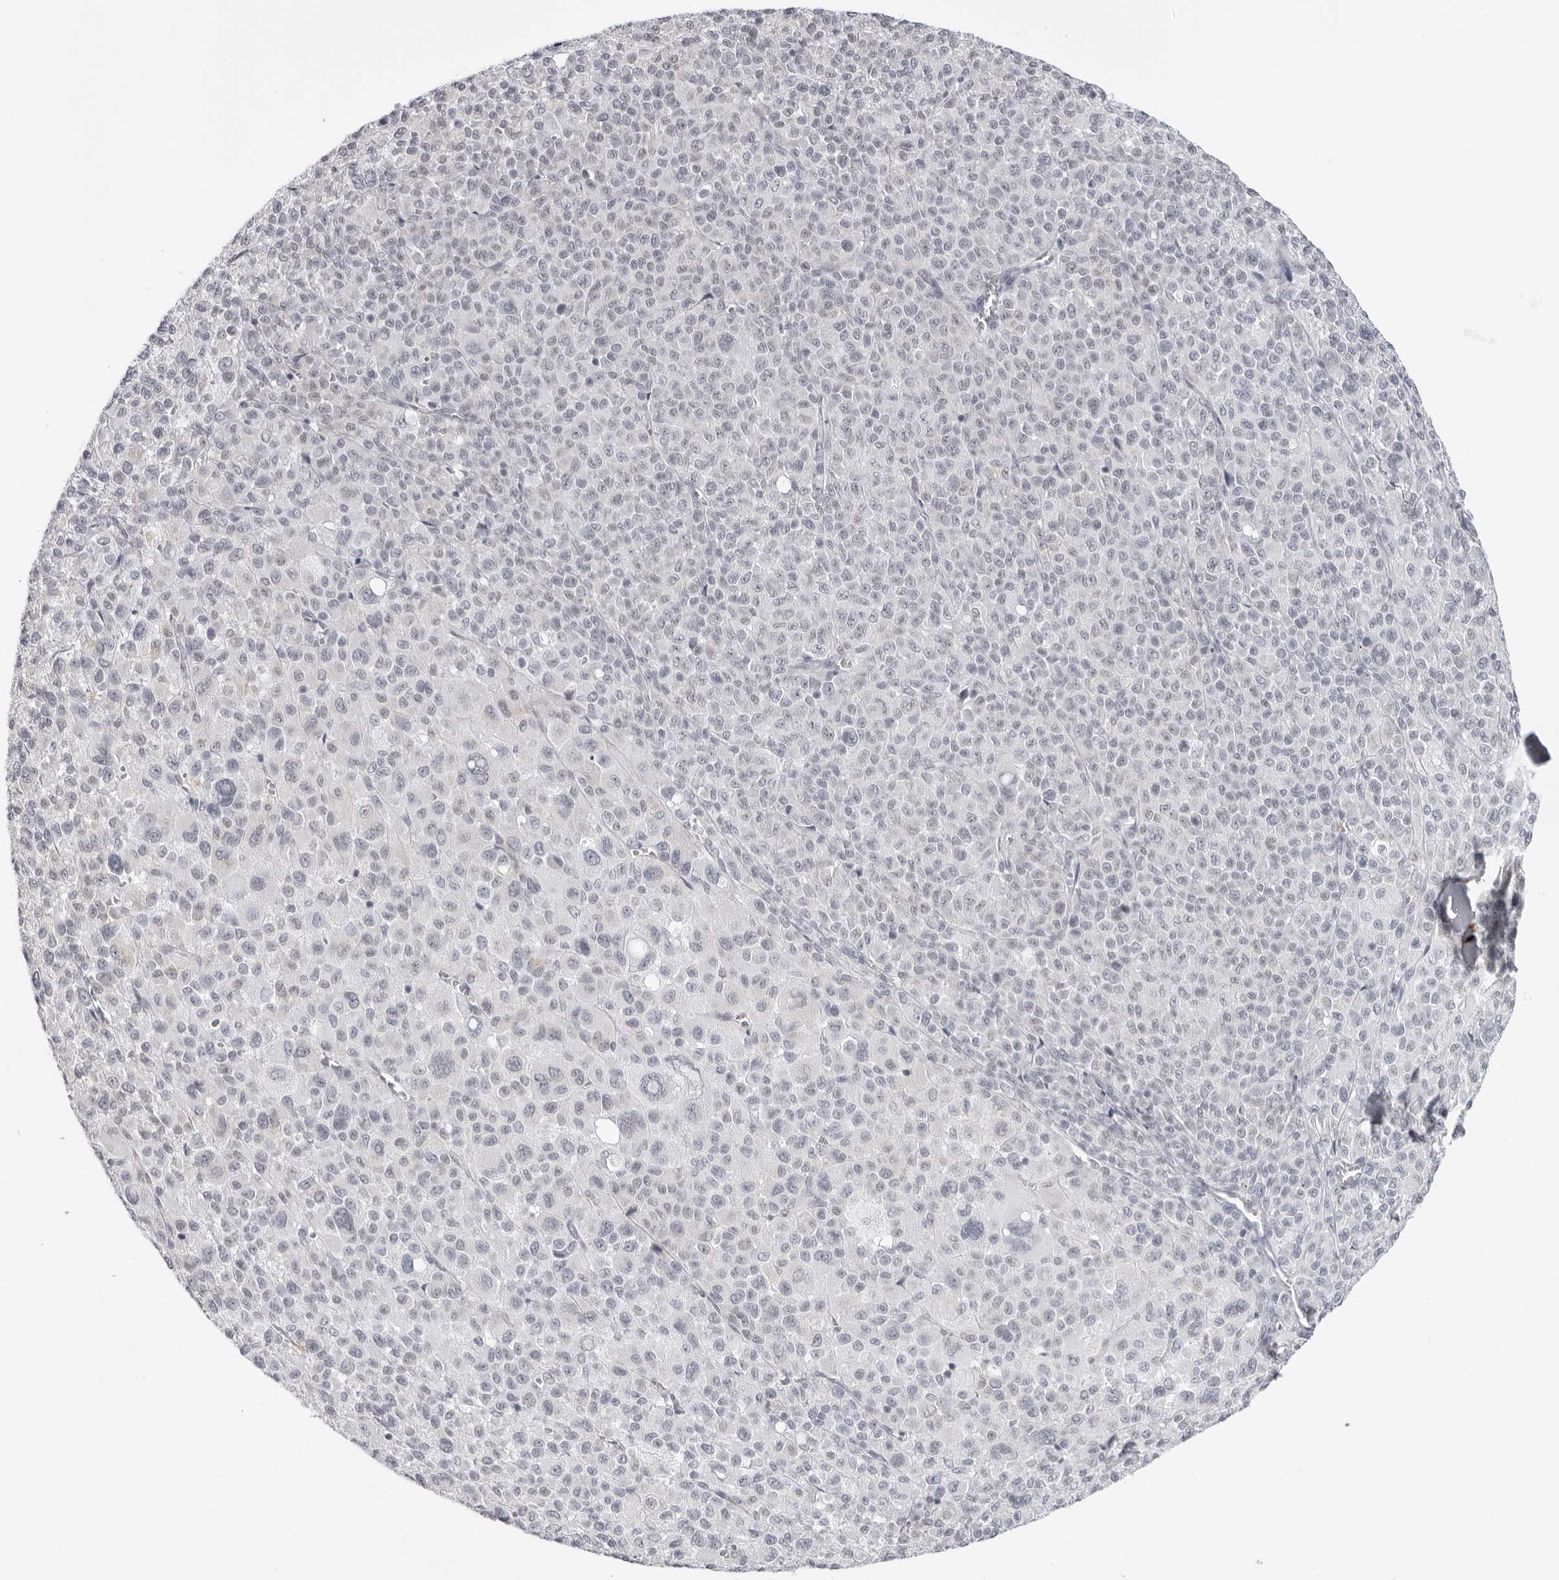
{"staining": {"intensity": "negative", "quantity": "none", "location": "none"}, "tissue": "melanoma", "cell_type": "Tumor cells", "image_type": "cancer", "snomed": [{"axis": "morphology", "description": "Malignant melanoma, Metastatic site"}, {"axis": "topography", "description": "Skin"}], "caption": "Malignant melanoma (metastatic site) was stained to show a protein in brown. There is no significant positivity in tumor cells. Brightfield microscopy of IHC stained with DAB (3,3'-diaminobenzidine) (brown) and hematoxylin (blue), captured at high magnification.", "gene": "DNALI1", "patient": {"sex": "female", "age": 74}}